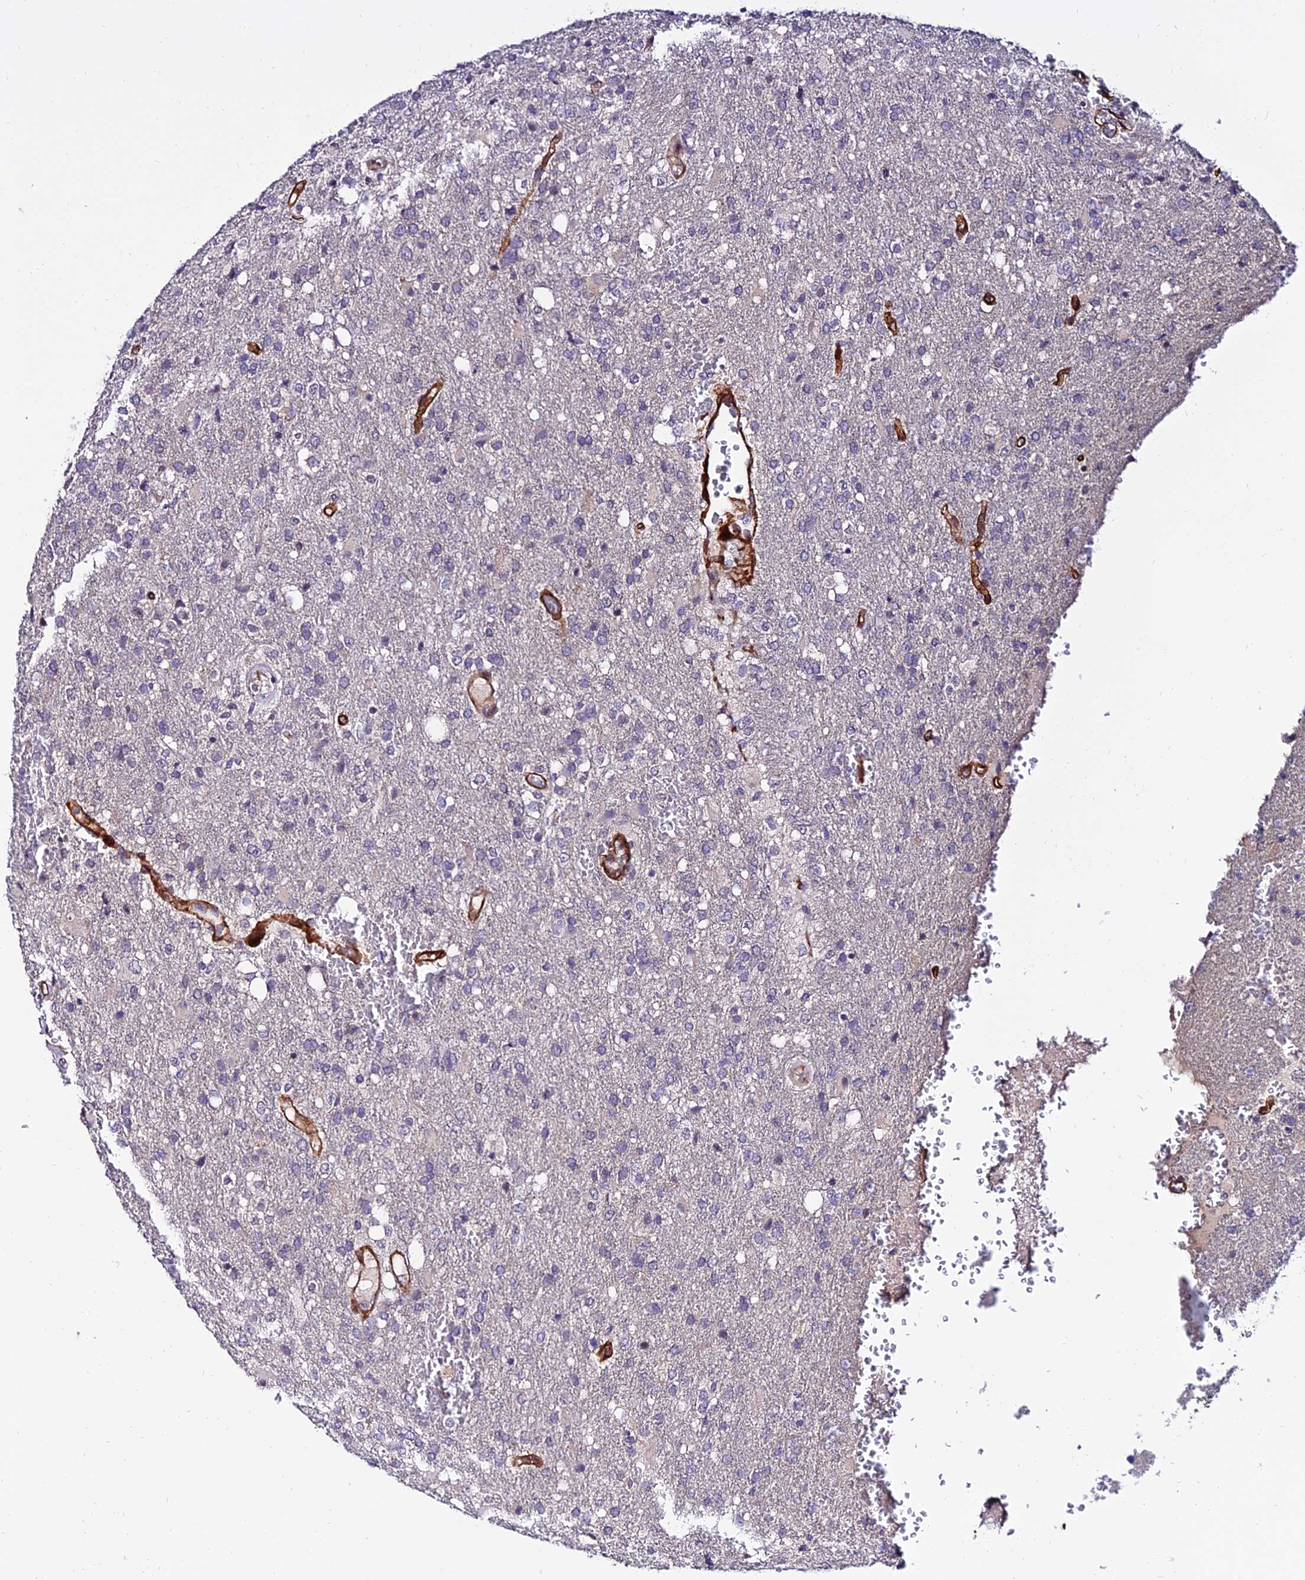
{"staining": {"intensity": "negative", "quantity": "none", "location": "none"}, "tissue": "glioma", "cell_type": "Tumor cells", "image_type": "cancer", "snomed": [{"axis": "morphology", "description": "Glioma, malignant, High grade"}, {"axis": "topography", "description": "Brain"}], "caption": "Human glioma stained for a protein using immunohistochemistry (IHC) displays no positivity in tumor cells.", "gene": "ALDH3B2", "patient": {"sex": "female", "age": 74}}